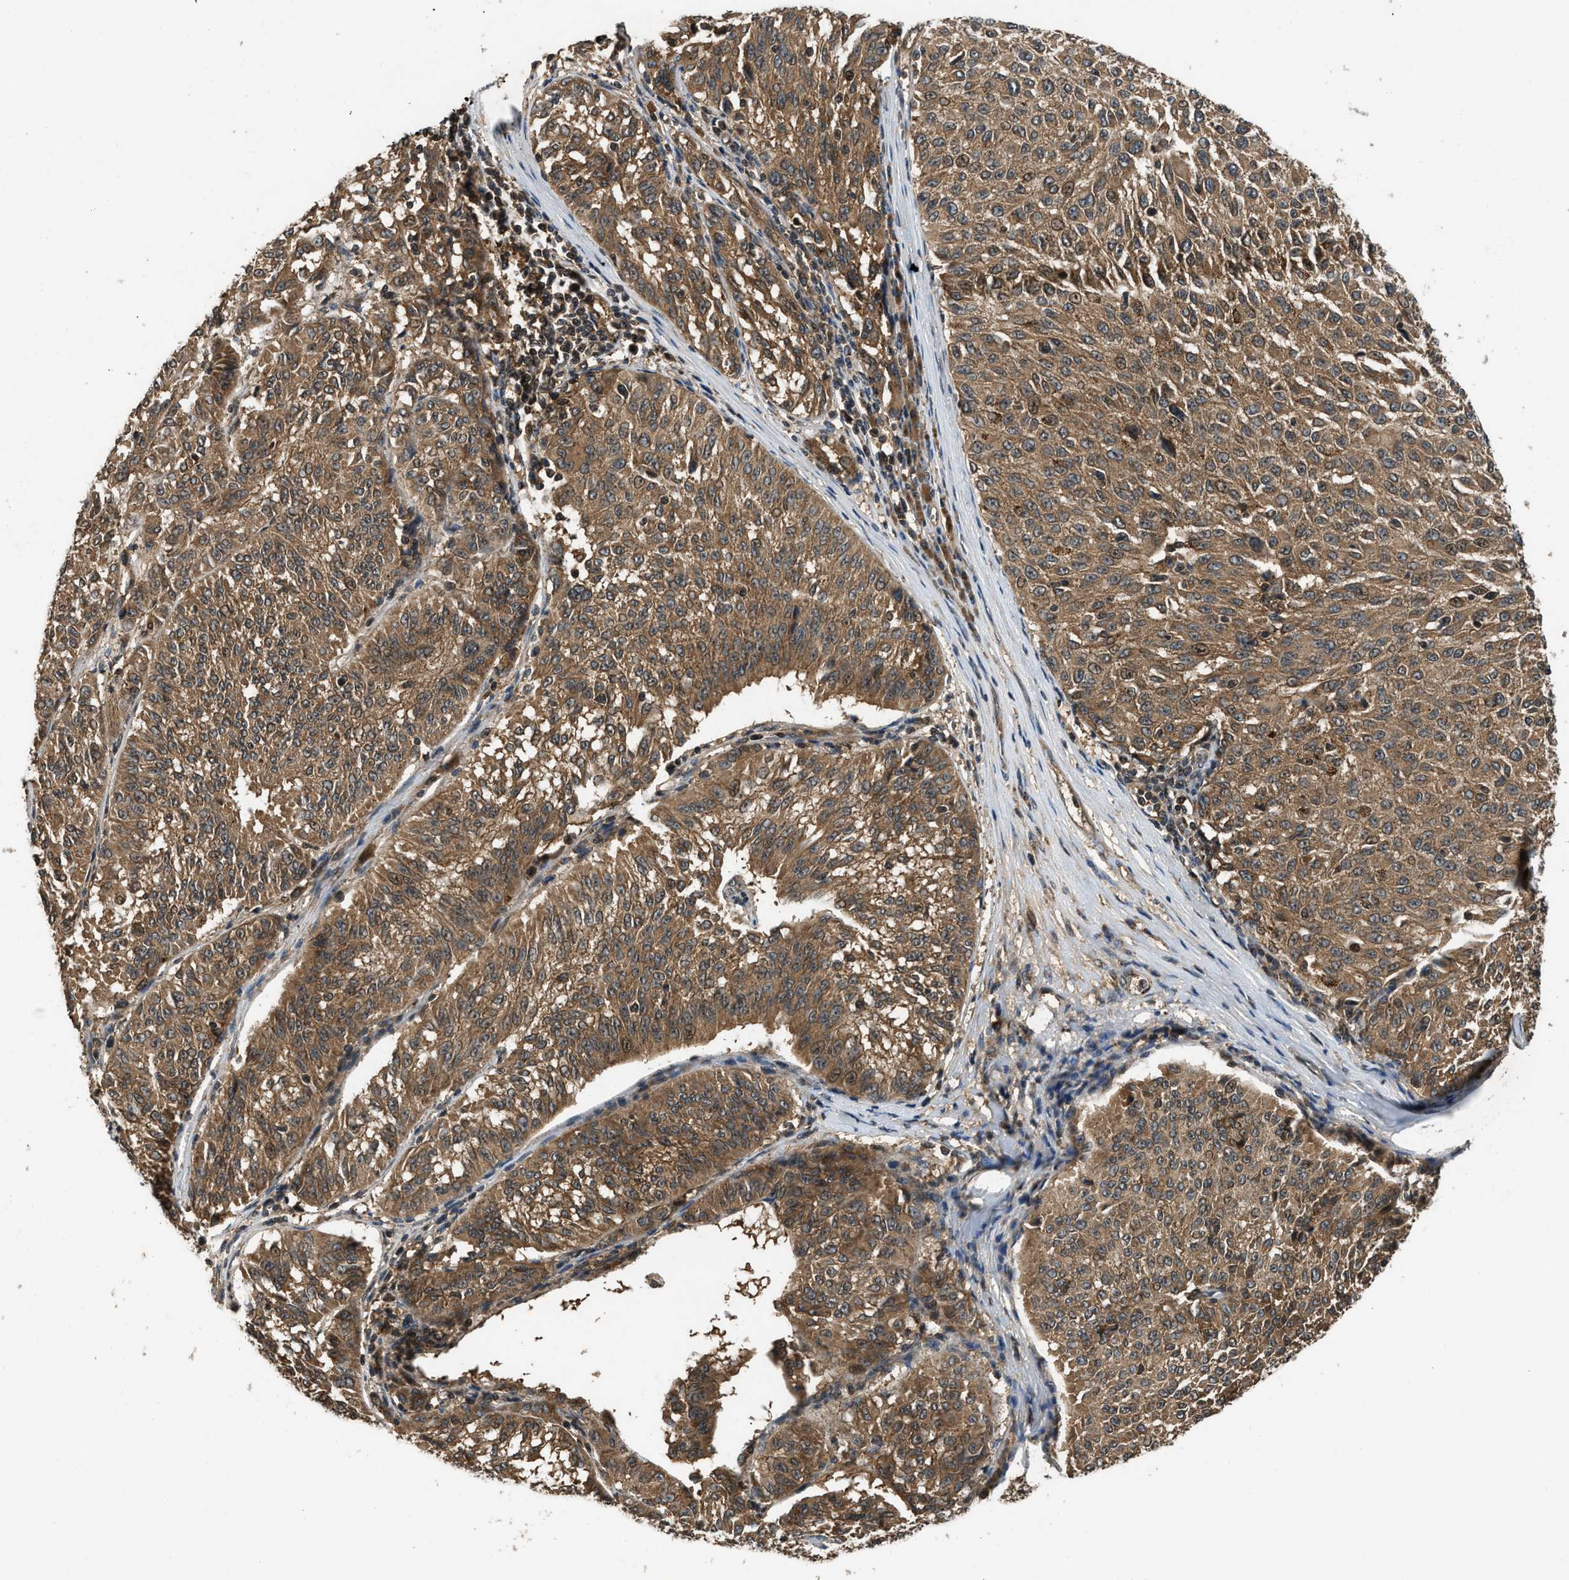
{"staining": {"intensity": "moderate", "quantity": ">75%", "location": "cytoplasmic/membranous"}, "tissue": "melanoma", "cell_type": "Tumor cells", "image_type": "cancer", "snomed": [{"axis": "morphology", "description": "Malignant melanoma, NOS"}, {"axis": "topography", "description": "Skin"}], "caption": "Immunohistochemical staining of melanoma displays moderate cytoplasmic/membranous protein positivity in about >75% of tumor cells.", "gene": "RPS6KB1", "patient": {"sex": "female", "age": 72}}